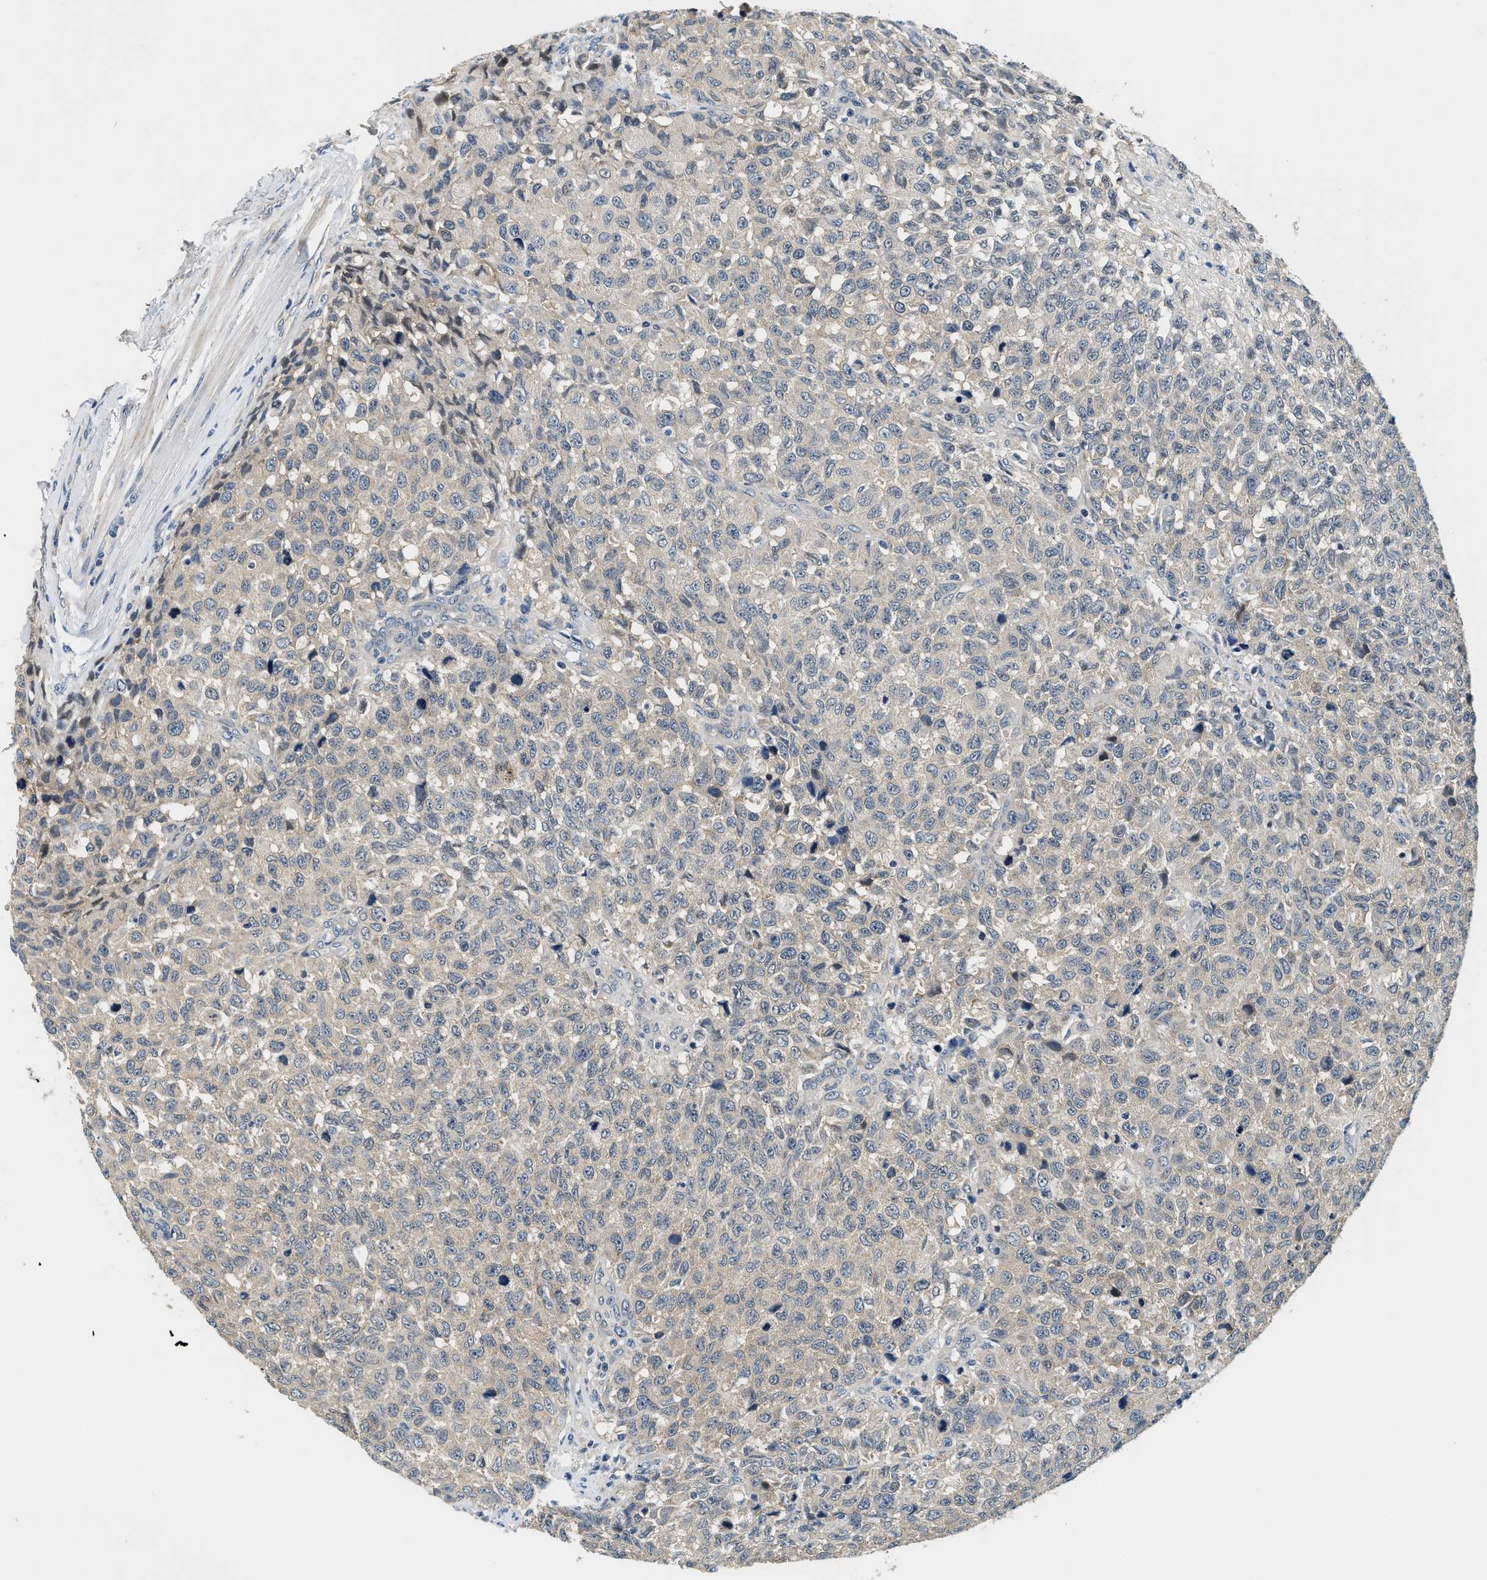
{"staining": {"intensity": "negative", "quantity": "none", "location": "none"}, "tissue": "testis cancer", "cell_type": "Tumor cells", "image_type": "cancer", "snomed": [{"axis": "morphology", "description": "Seminoma, NOS"}, {"axis": "topography", "description": "Testis"}], "caption": "Tumor cells are negative for protein expression in human seminoma (testis).", "gene": "YAE1", "patient": {"sex": "male", "age": 59}}